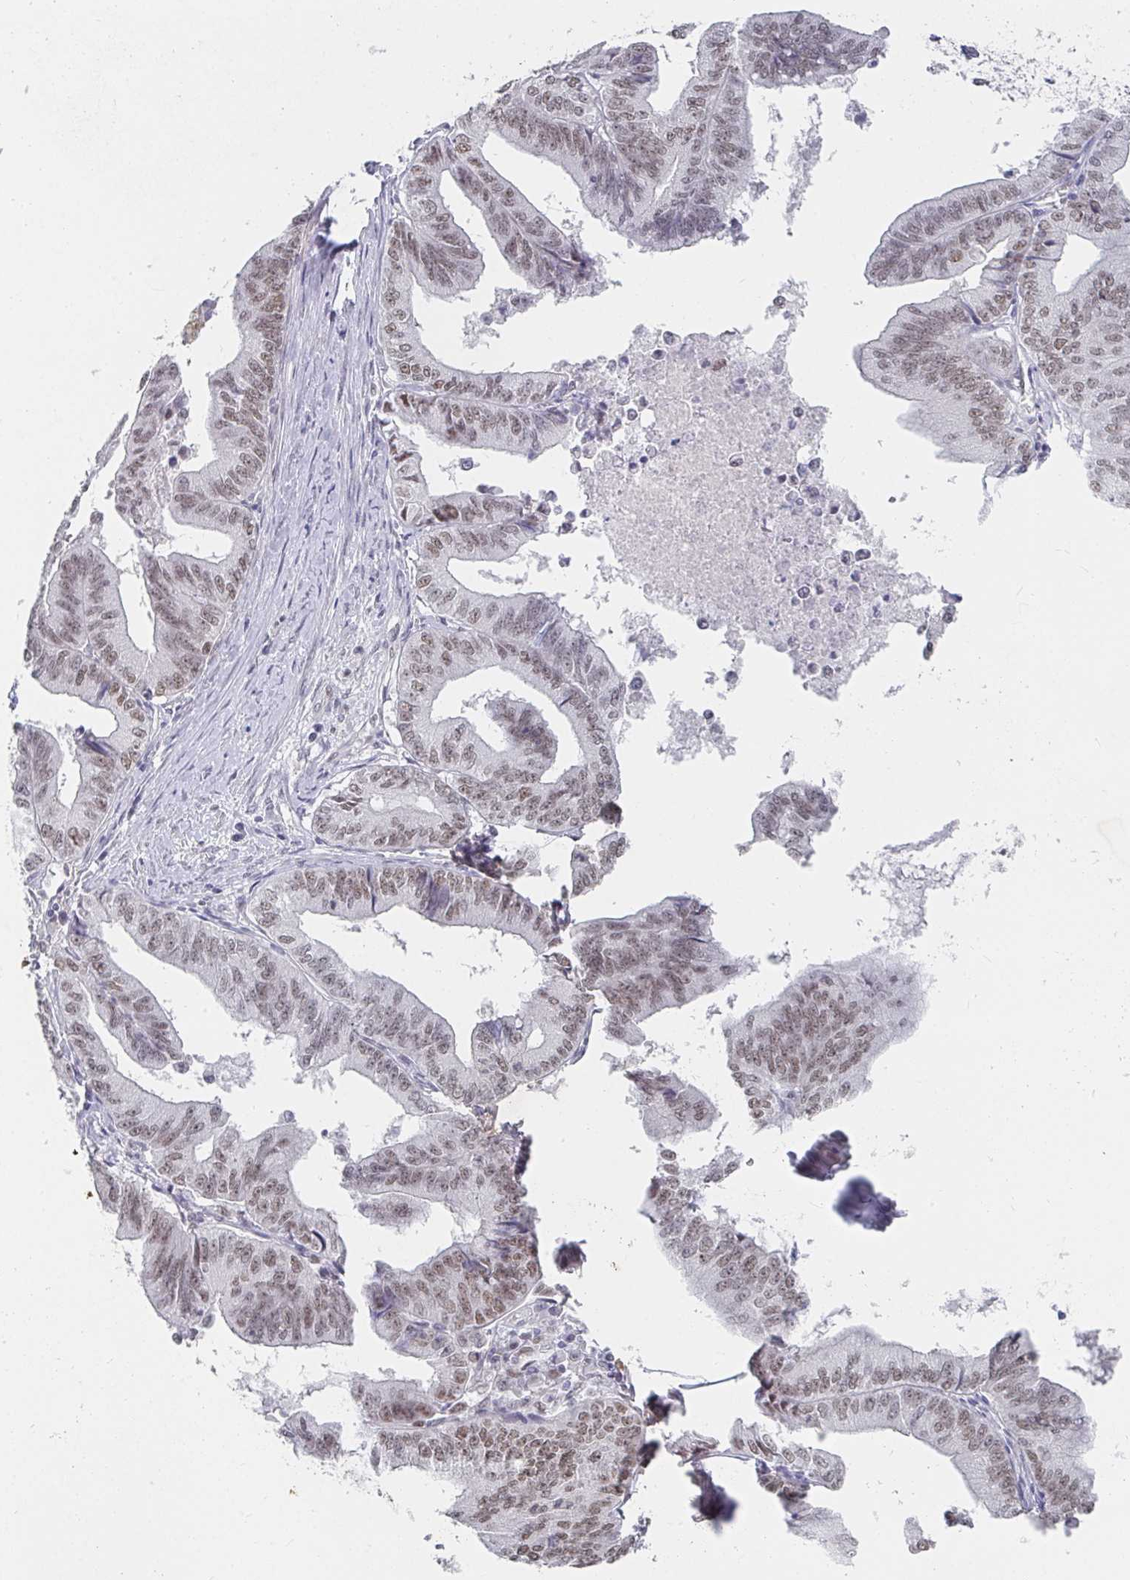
{"staining": {"intensity": "moderate", "quantity": ">75%", "location": "nuclear"}, "tissue": "endometrial cancer", "cell_type": "Tumor cells", "image_type": "cancer", "snomed": [{"axis": "morphology", "description": "Adenocarcinoma, NOS"}, {"axis": "topography", "description": "Endometrium"}], "caption": "The micrograph displays immunohistochemical staining of endometrial cancer. There is moderate nuclear expression is present in about >75% of tumor cells. (Brightfield microscopy of DAB IHC at high magnification).", "gene": "RCOR1", "patient": {"sex": "female", "age": 65}}